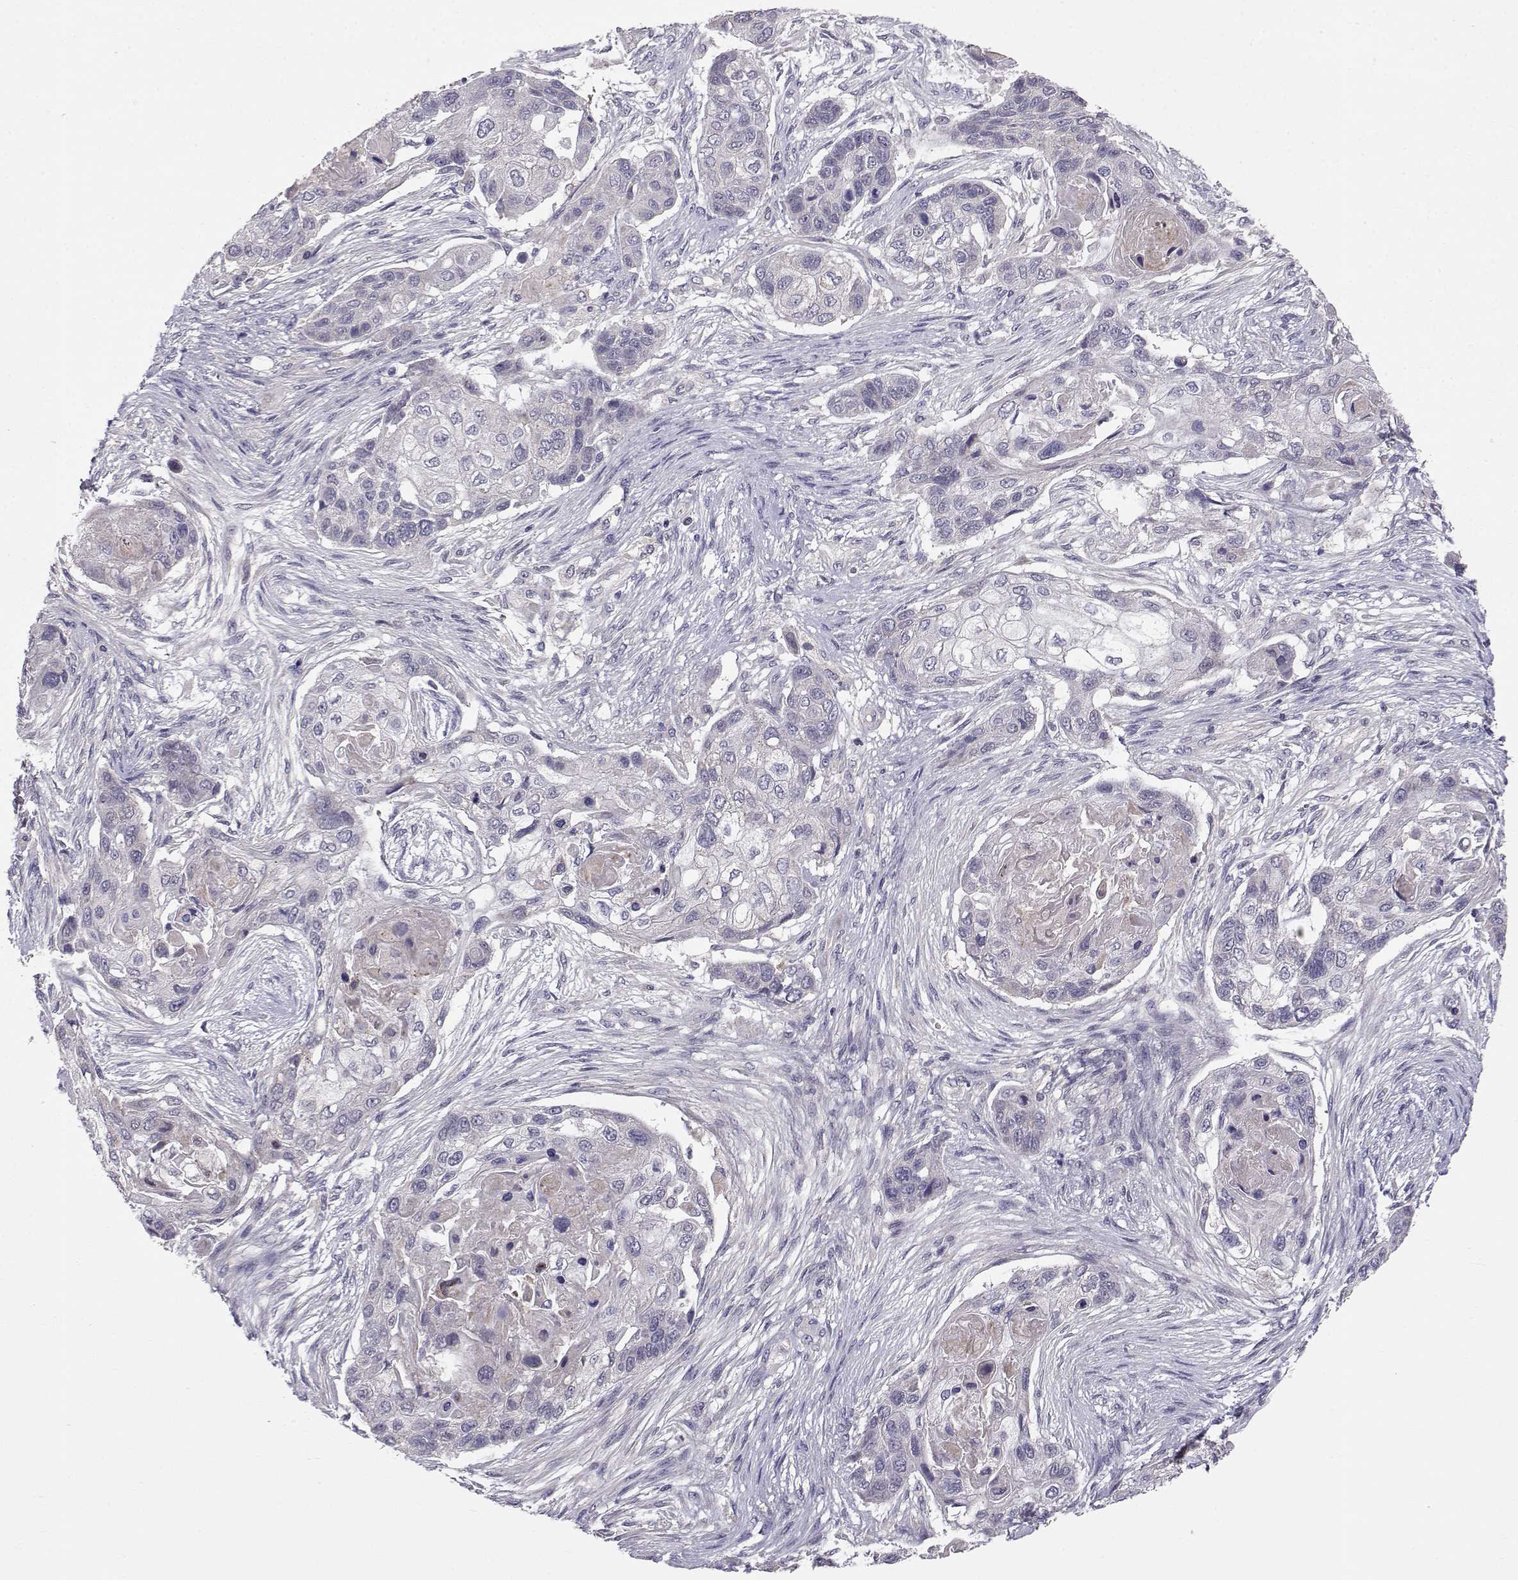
{"staining": {"intensity": "negative", "quantity": "none", "location": "none"}, "tissue": "lung cancer", "cell_type": "Tumor cells", "image_type": "cancer", "snomed": [{"axis": "morphology", "description": "Squamous cell carcinoma, NOS"}, {"axis": "topography", "description": "Lung"}], "caption": "Tumor cells show no significant protein expression in lung cancer (squamous cell carcinoma).", "gene": "PEX5L", "patient": {"sex": "male", "age": 69}}